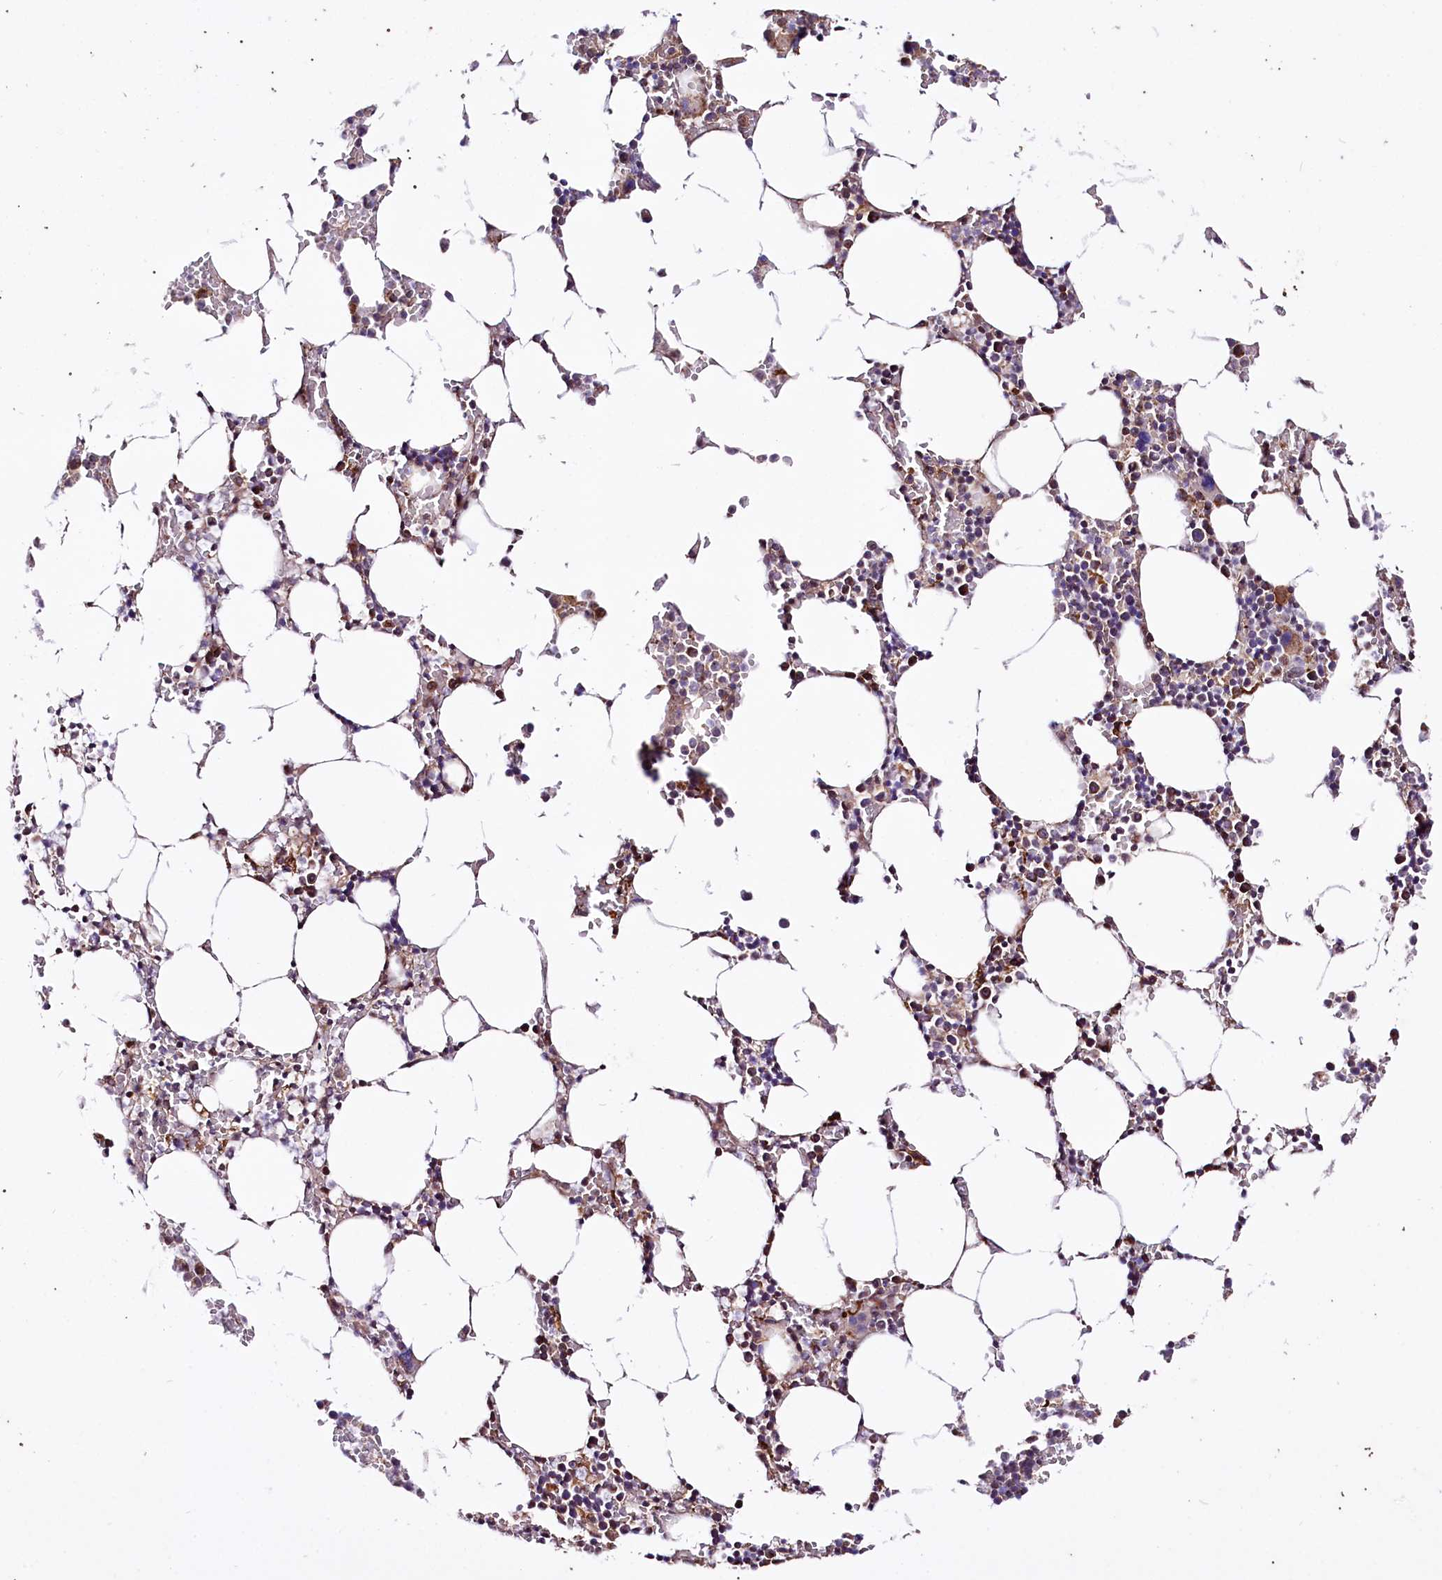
{"staining": {"intensity": "moderate", "quantity": "<25%", "location": "cytoplasmic/membranous"}, "tissue": "bone marrow", "cell_type": "Hematopoietic cells", "image_type": "normal", "snomed": [{"axis": "morphology", "description": "Normal tissue, NOS"}, {"axis": "topography", "description": "Bone marrow"}], "caption": "Protein staining demonstrates moderate cytoplasmic/membranous expression in approximately <25% of hematopoietic cells in benign bone marrow.", "gene": "ST7", "patient": {"sex": "male", "age": 70}}